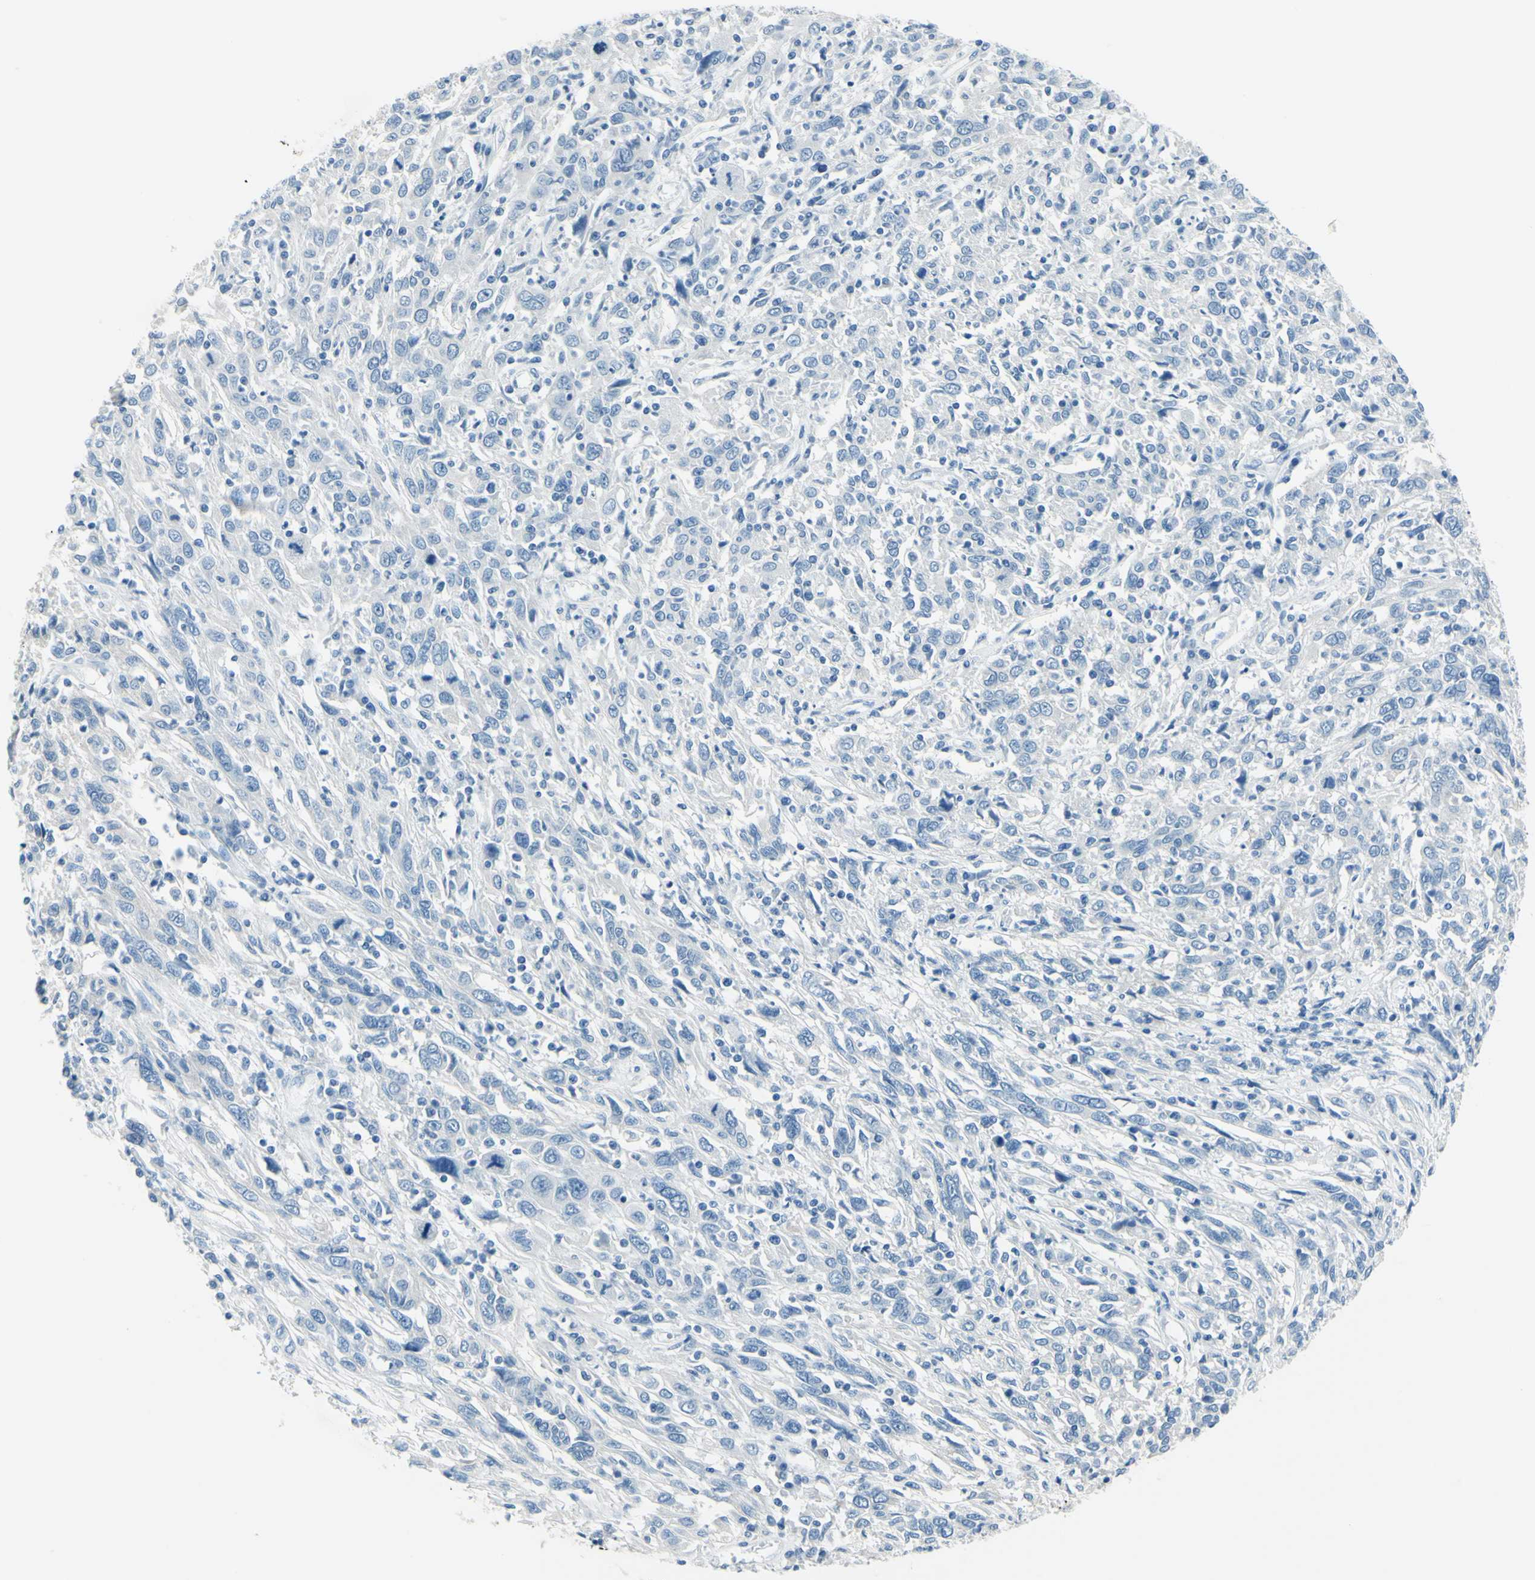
{"staining": {"intensity": "negative", "quantity": "none", "location": "none"}, "tissue": "cervical cancer", "cell_type": "Tumor cells", "image_type": "cancer", "snomed": [{"axis": "morphology", "description": "Squamous cell carcinoma, NOS"}, {"axis": "topography", "description": "Cervix"}], "caption": "Tumor cells are negative for brown protein staining in cervical cancer (squamous cell carcinoma).", "gene": "CDH15", "patient": {"sex": "female", "age": 46}}